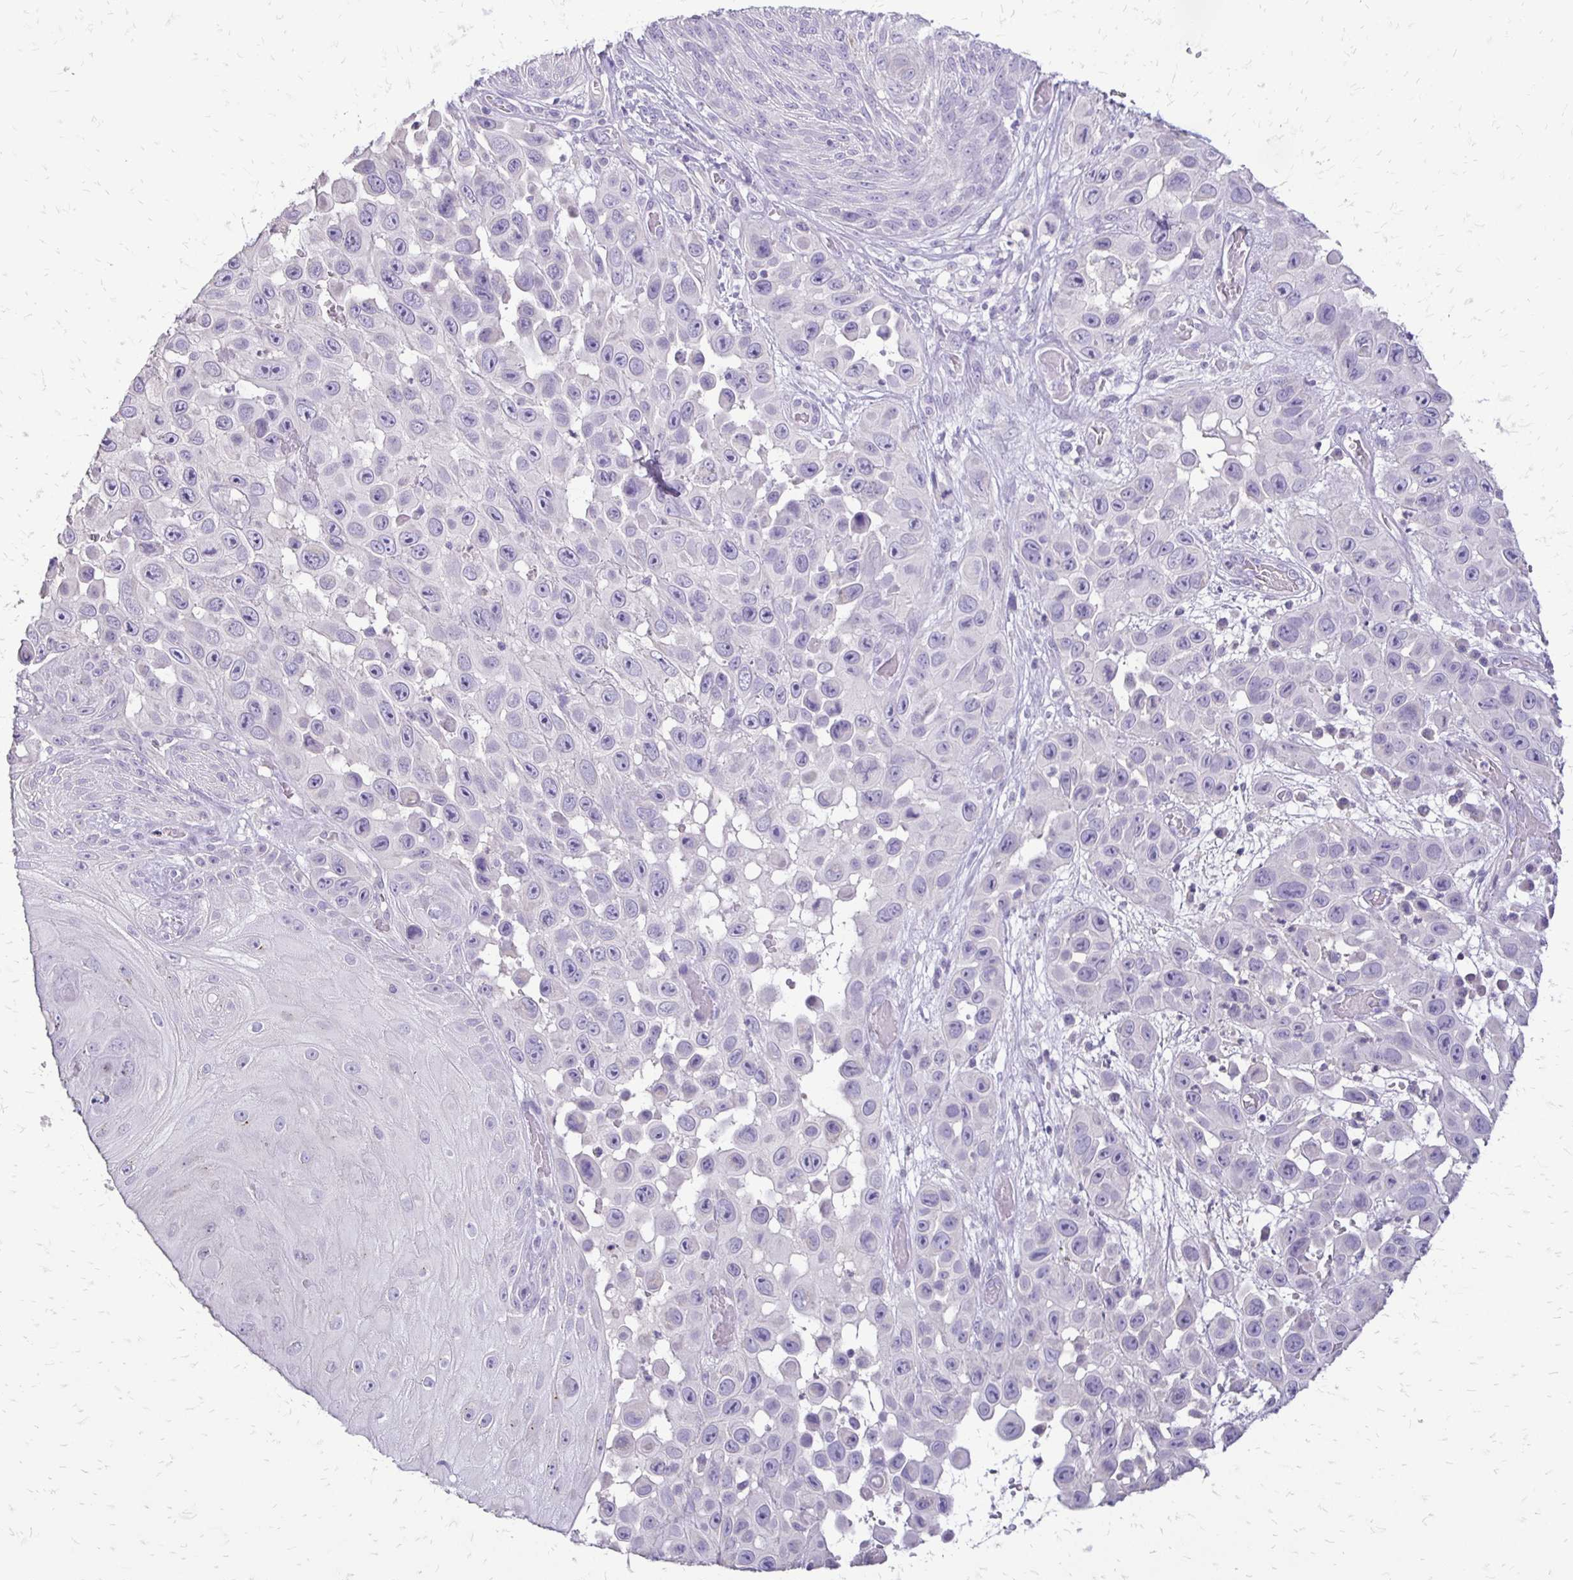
{"staining": {"intensity": "negative", "quantity": "none", "location": "none"}, "tissue": "skin cancer", "cell_type": "Tumor cells", "image_type": "cancer", "snomed": [{"axis": "morphology", "description": "Squamous cell carcinoma, NOS"}, {"axis": "topography", "description": "Skin"}], "caption": "Tumor cells are negative for brown protein staining in skin squamous cell carcinoma.", "gene": "ALPG", "patient": {"sex": "male", "age": 81}}